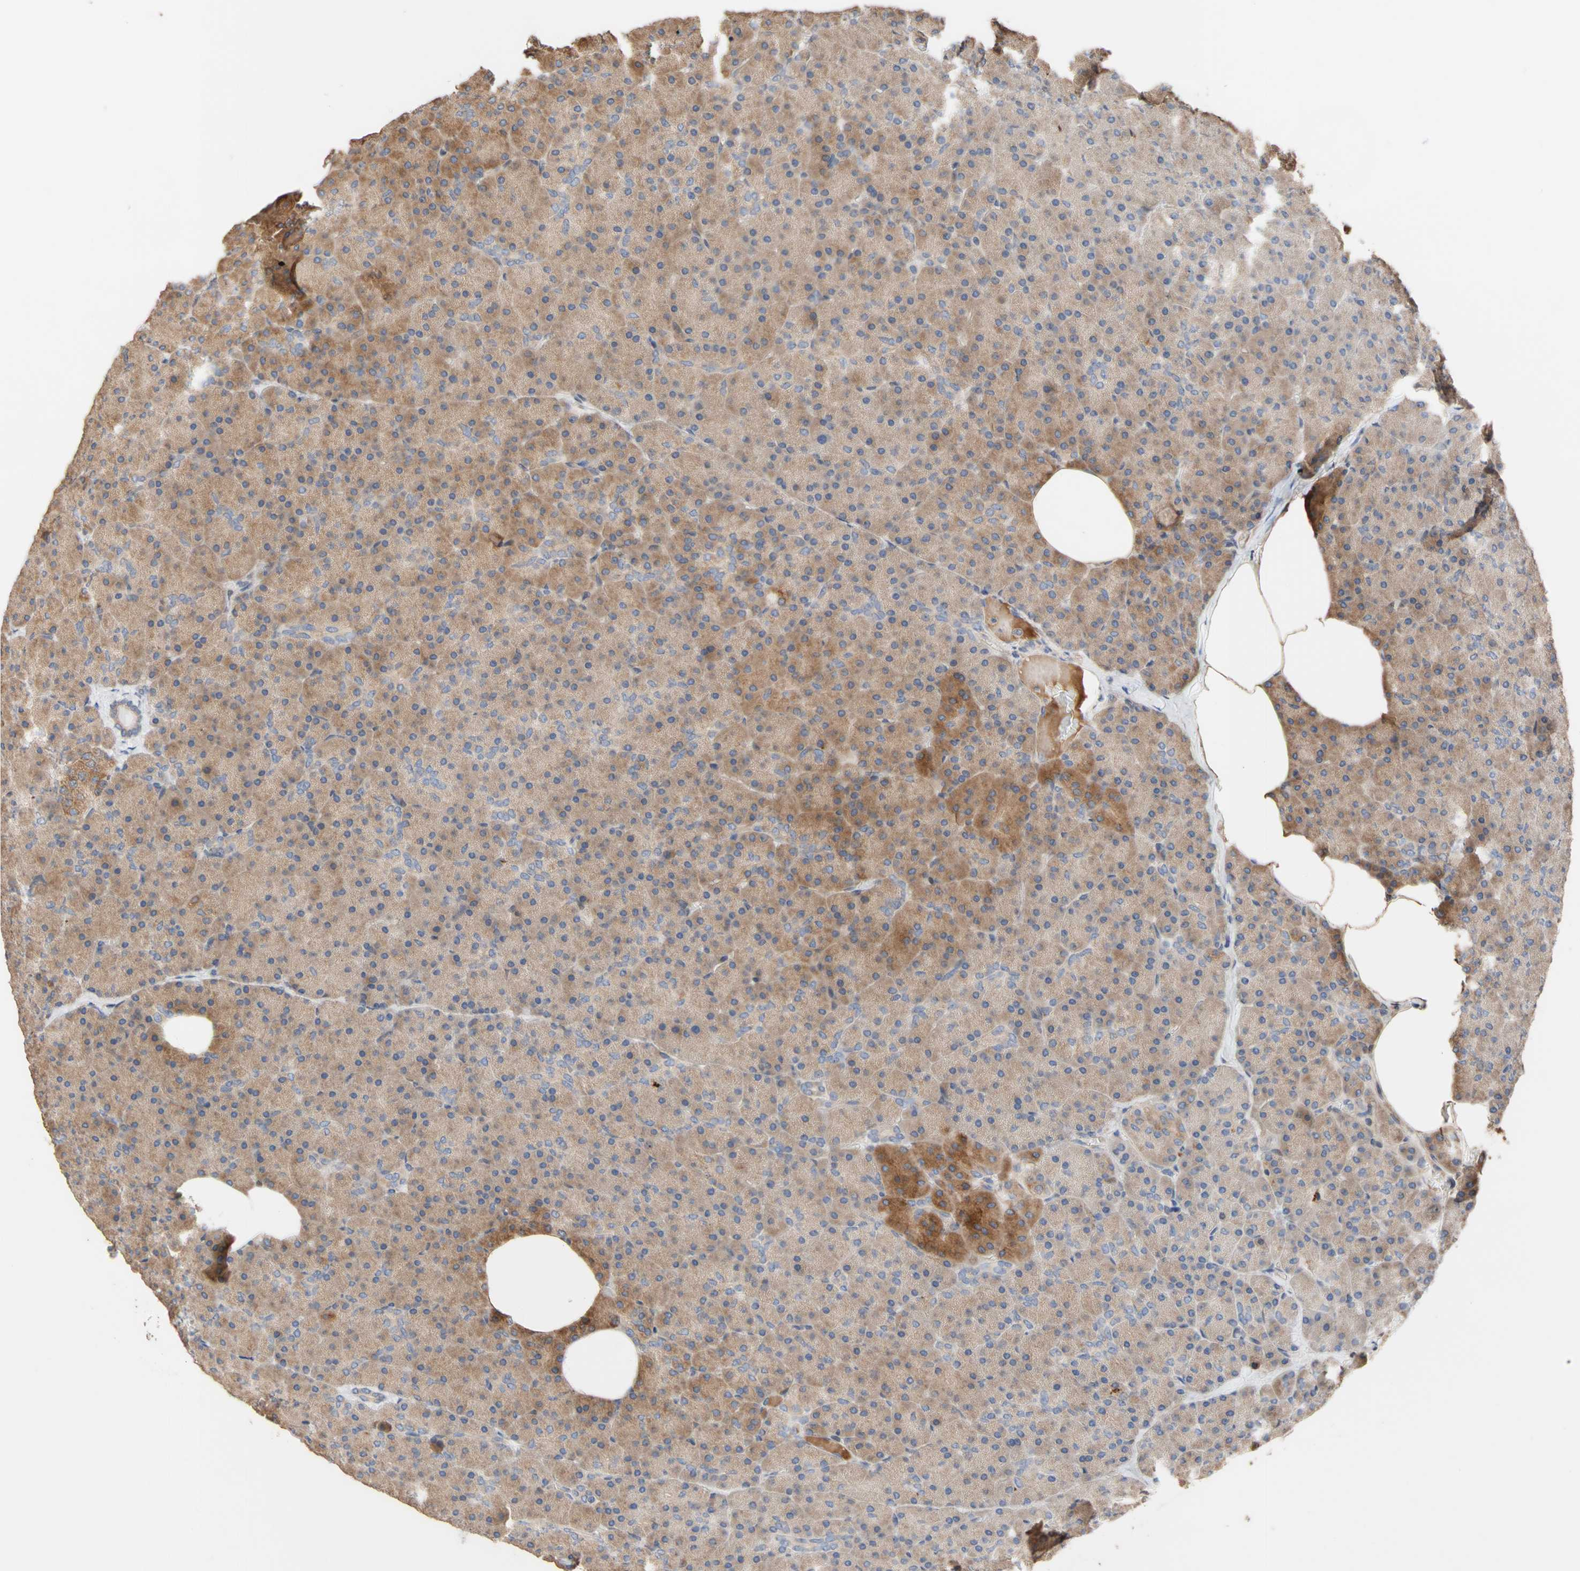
{"staining": {"intensity": "moderate", "quantity": ">75%", "location": "cytoplasmic/membranous"}, "tissue": "pancreas", "cell_type": "Exocrine glandular cells", "image_type": "normal", "snomed": [{"axis": "morphology", "description": "Normal tissue, NOS"}, {"axis": "topography", "description": "Pancreas"}], "caption": "A brown stain labels moderate cytoplasmic/membranous expression of a protein in exocrine glandular cells of normal human pancreas. The staining is performed using DAB (3,3'-diaminobenzidine) brown chromogen to label protein expression. The nuclei are counter-stained blue using hematoxylin.", "gene": "NECTIN3", "patient": {"sex": "female", "age": 35}}